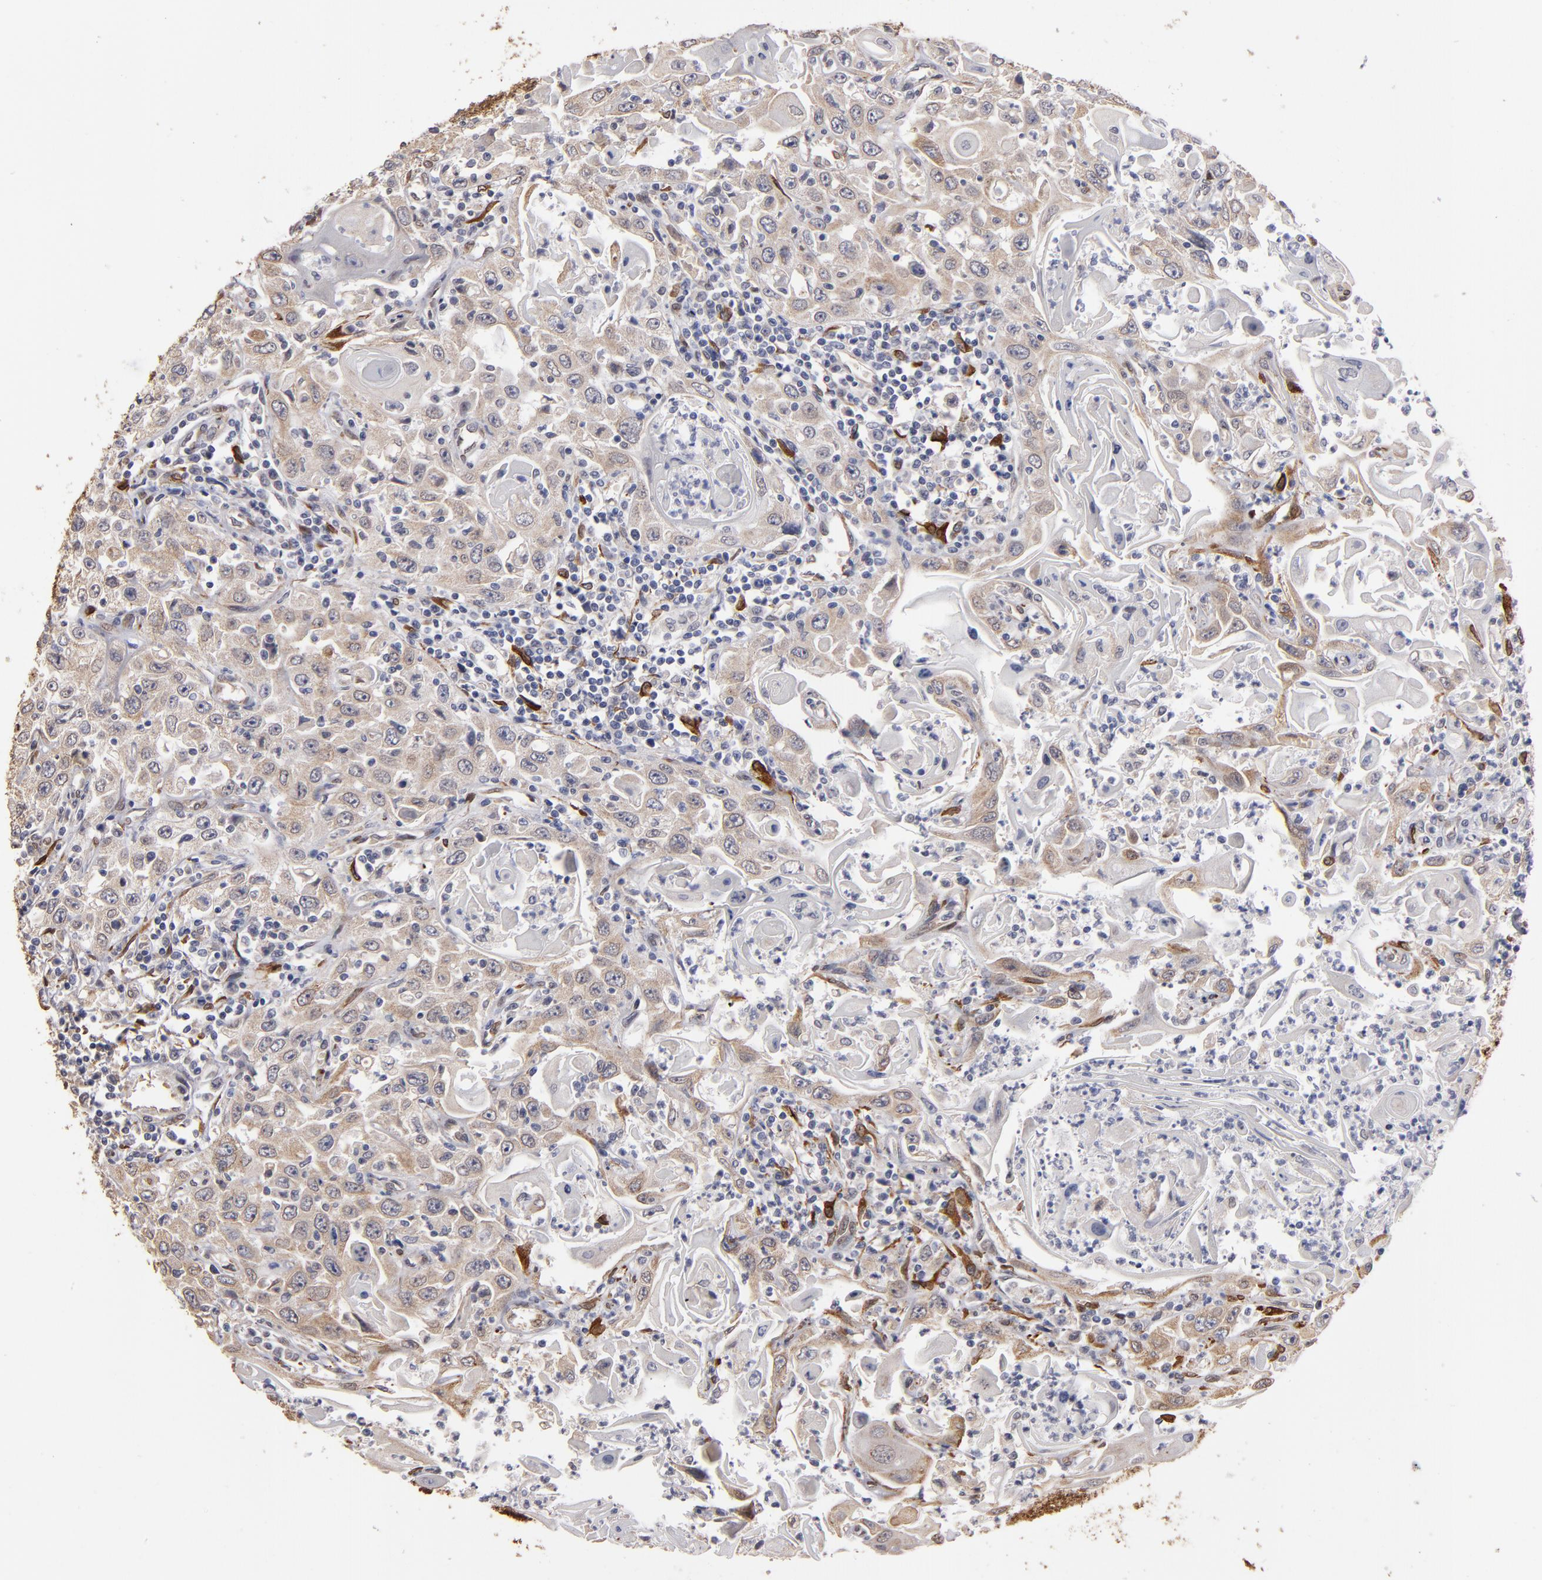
{"staining": {"intensity": "weak", "quantity": ">75%", "location": "cytoplasmic/membranous"}, "tissue": "head and neck cancer", "cell_type": "Tumor cells", "image_type": "cancer", "snomed": [{"axis": "morphology", "description": "Squamous cell carcinoma, NOS"}, {"axis": "topography", "description": "Oral tissue"}, {"axis": "topography", "description": "Head-Neck"}], "caption": "Squamous cell carcinoma (head and neck) stained with DAB immunohistochemistry (IHC) exhibits low levels of weak cytoplasmic/membranous staining in about >75% of tumor cells.", "gene": "PGRMC1", "patient": {"sex": "female", "age": 76}}